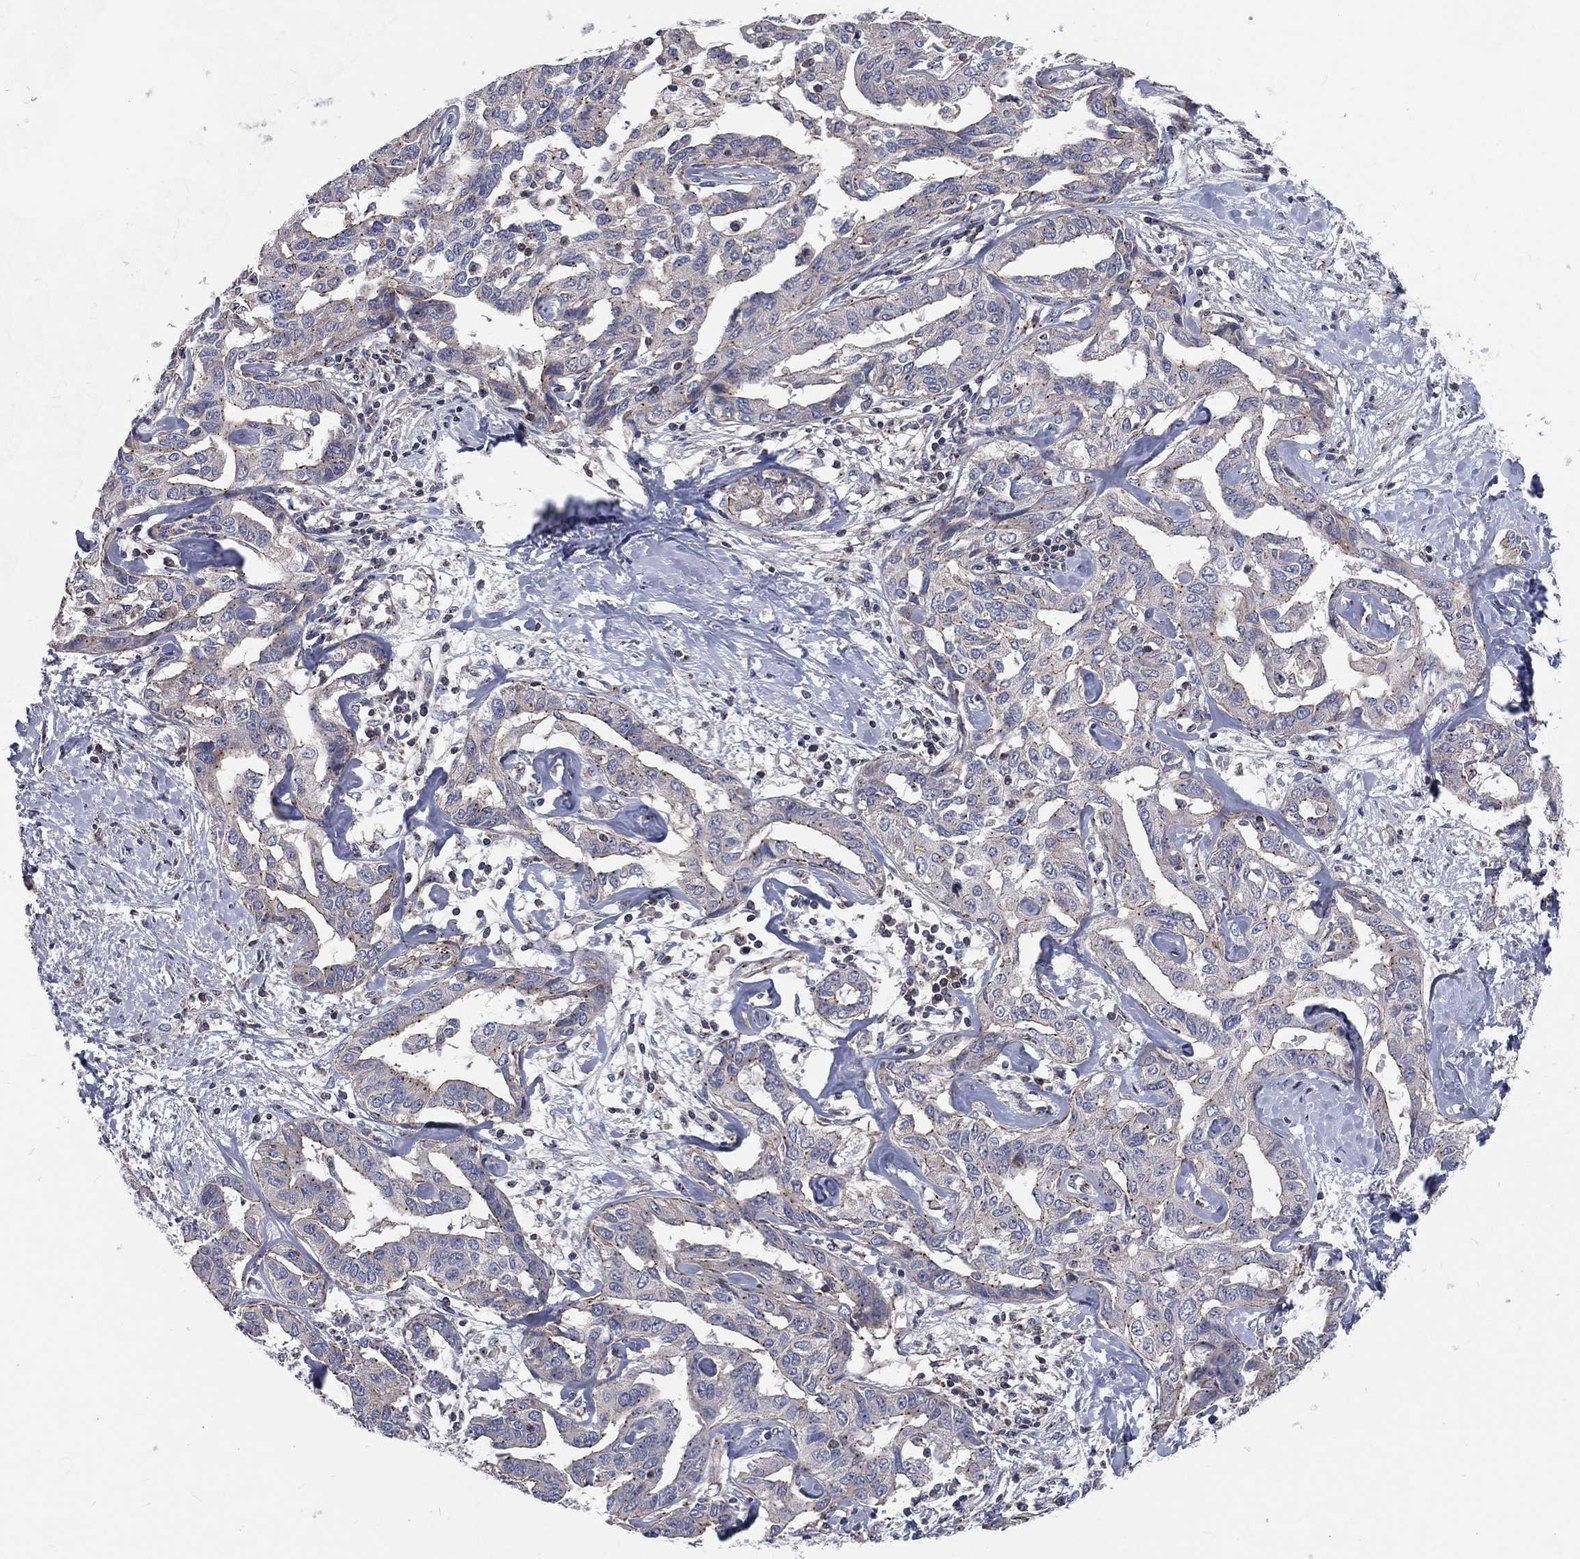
{"staining": {"intensity": "weak", "quantity": "<25%", "location": "cytoplasmic/membranous"}, "tissue": "liver cancer", "cell_type": "Tumor cells", "image_type": "cancer", "snomed": [{"axis": "morphology", "description": "Cholangiocarcinoma"}, {"axis": "topography", "description": "Liver"}], "caption": "Immunohistochemistry of human liver cancer demonstrates no staining in tumor cells.", "gene": "CROCC", "patient": {"sex": "male", "age": 59}}